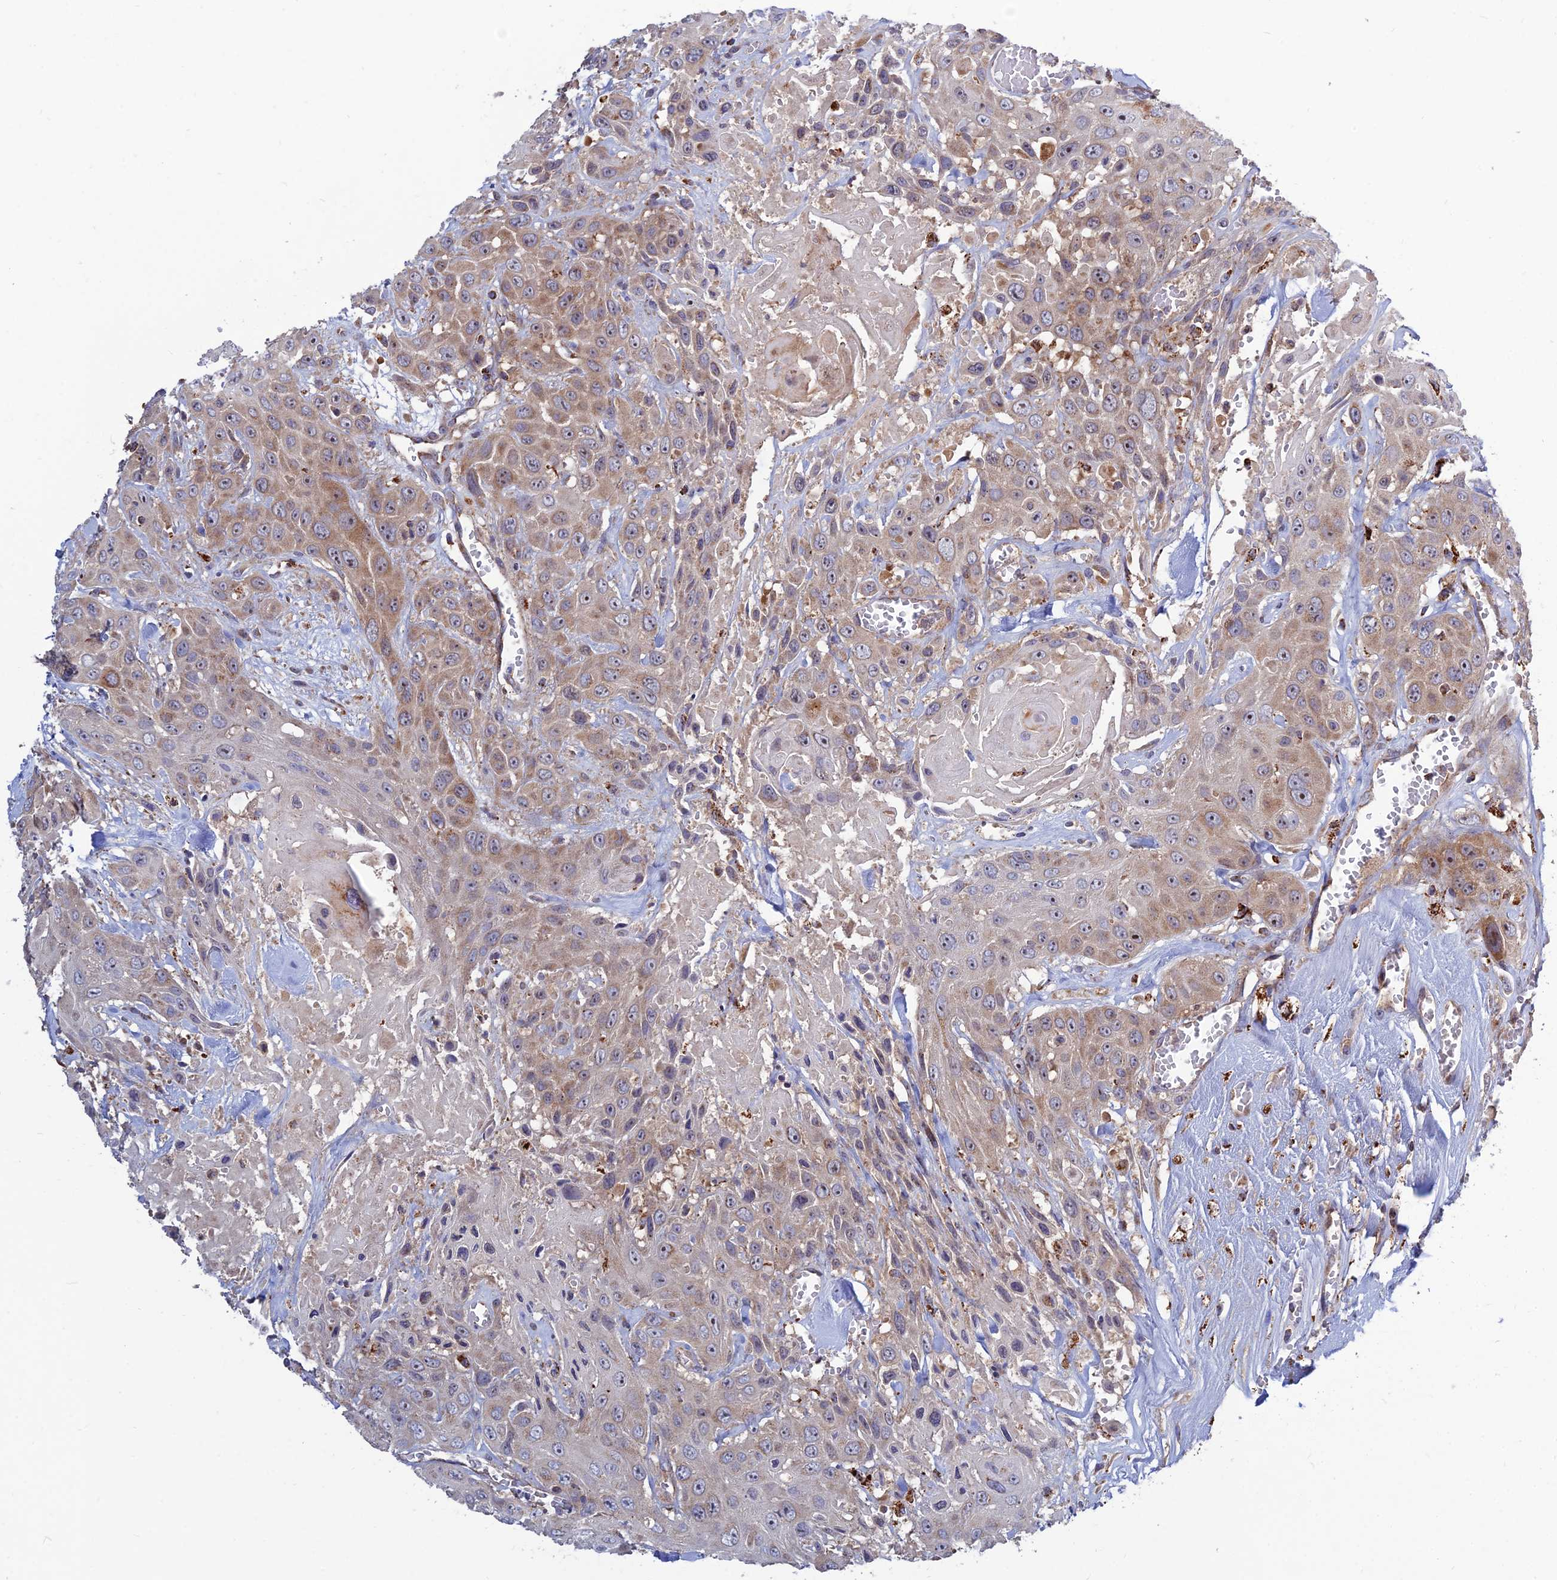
{"staining": {"intensity": "weak", "quantity": ">75%", "location": "cytoplasmic/membranous"}, "tissue": "head and neck cancer", "cell_type": "Tumor cells", "image_type": "cancer", "snomed": [{"axis": "morphology", "description": "Squamous cell carcinoma, NOS"}, {"axis": "topography", "description": "Head-Neck"}], "caption": "Protein staining exhibits weak cytoplasmic/membranous expression in about >75% of tumor cells in squamous cell carcinoma (head and neck).", "gene": "RIC8B", "patient": {"sex": "male", "age": 81}}